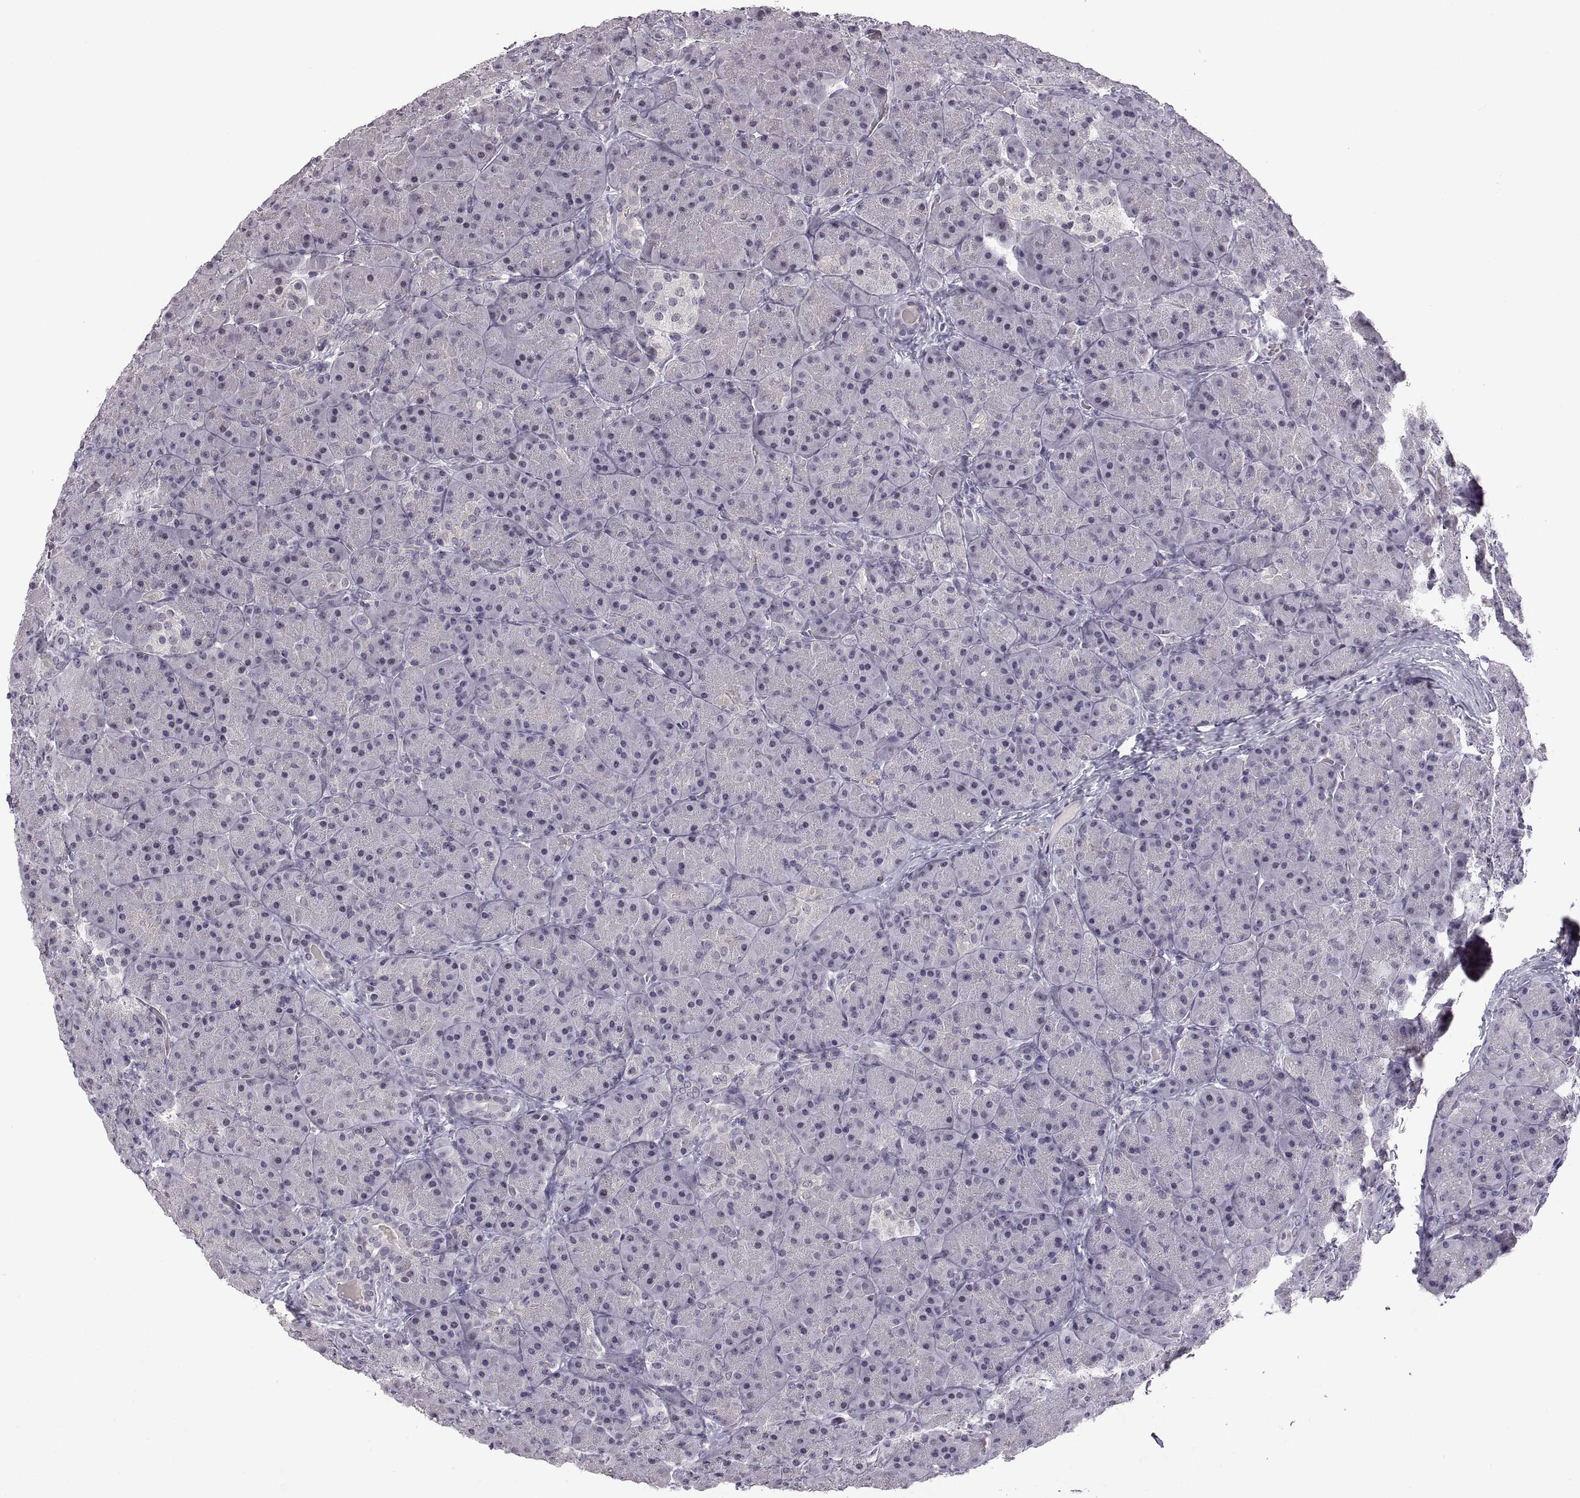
{"staining": {"intensity": "negative", "quantity": "none", "location": "none"}, "tissue": "pancreas", "cell_type": "Exocrine glandular cells", "image_type": "normal", "snomed": [{"axis": "morphology", "description": "Normal tissue, NOS"}, {"axis": "topography", "description": "Pancreas"}], "caption": "Immunohistochemical staining of benign human pancreas exhibits no significant staining in exocrine glandular cells.", "gene": "NEK2", "patient": {"sex": "male", "age": 57}}